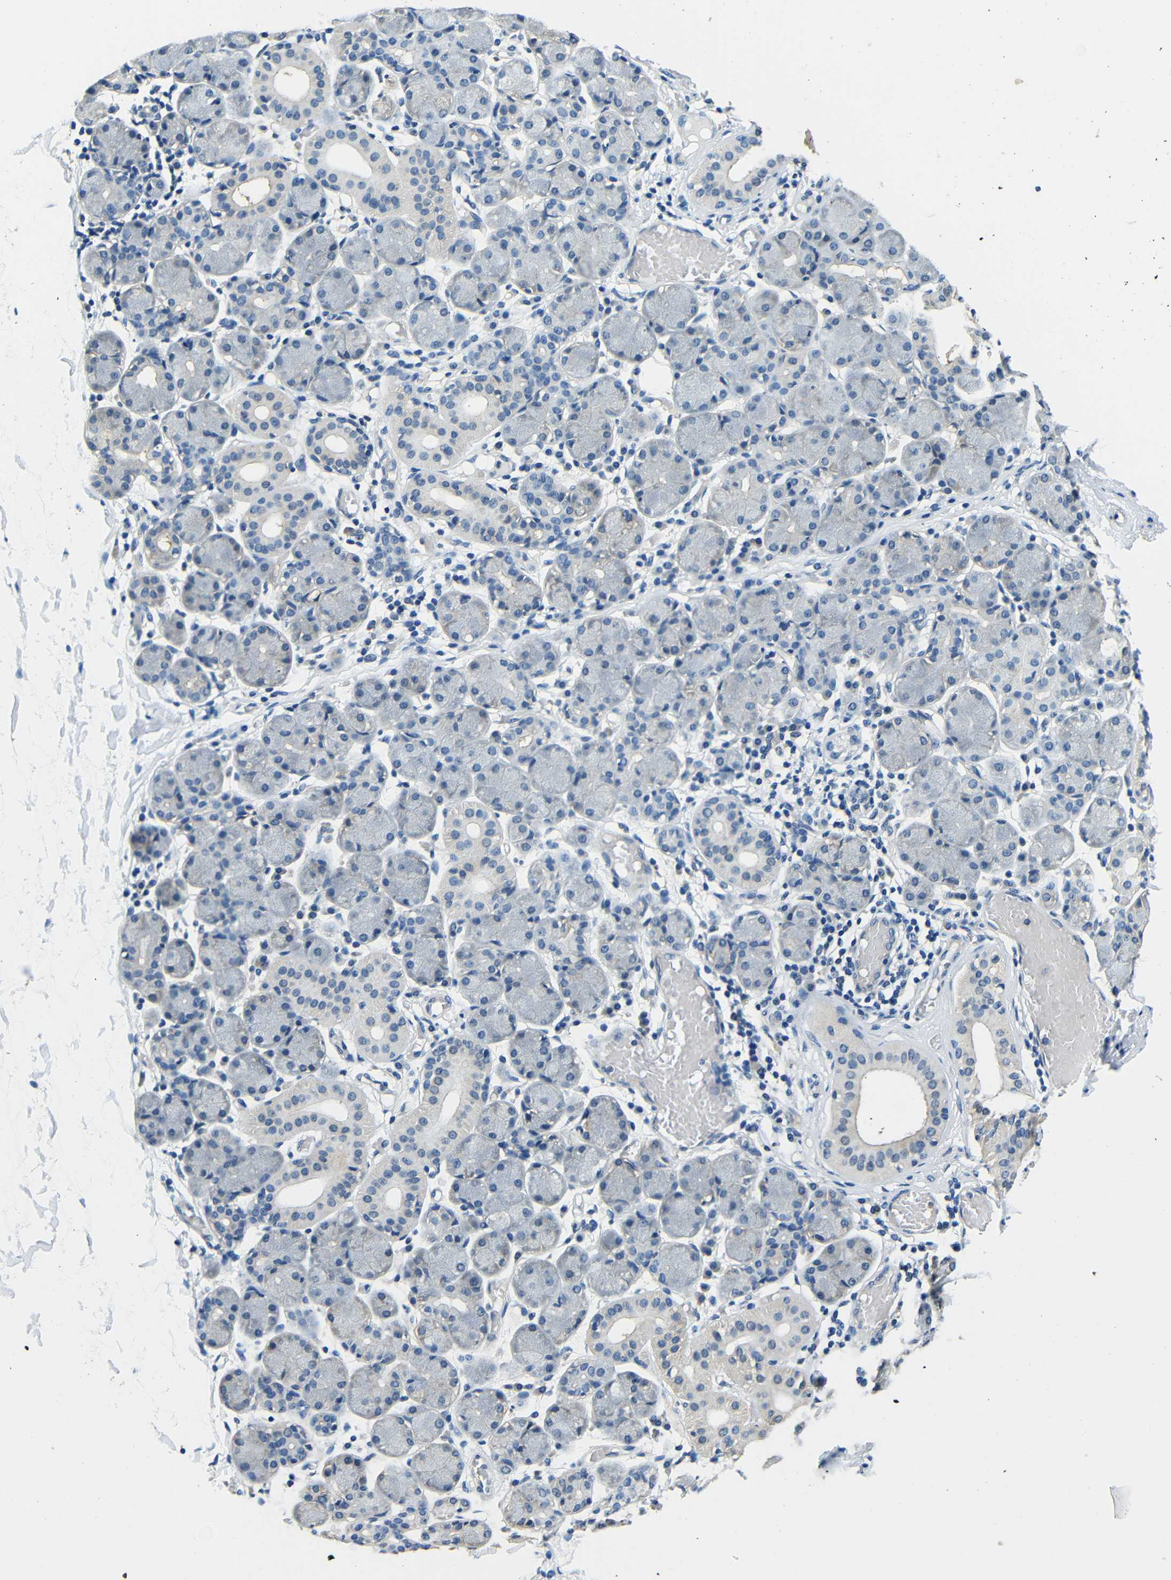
{"staining": {"intensity": "weak", "quantity": "<25%", "location": "cytoplasmic/membranous"}, "tissue": "salivary gland", "cell_type": "Glandular cells", "image_type": "normal", "snomed": [{"axis": "morphology", "description": "Normal tissue, NOS"}, {"axis": "topography", "description": "Salivary gland"}], "caption": "High power microscopy photomicrograph of an IHC histopathology image of benign salivary gland, revealing no significant positivity in glandular cells.", "gene": "ADAP1", "patient": {"sex": "female", "age": 24}}